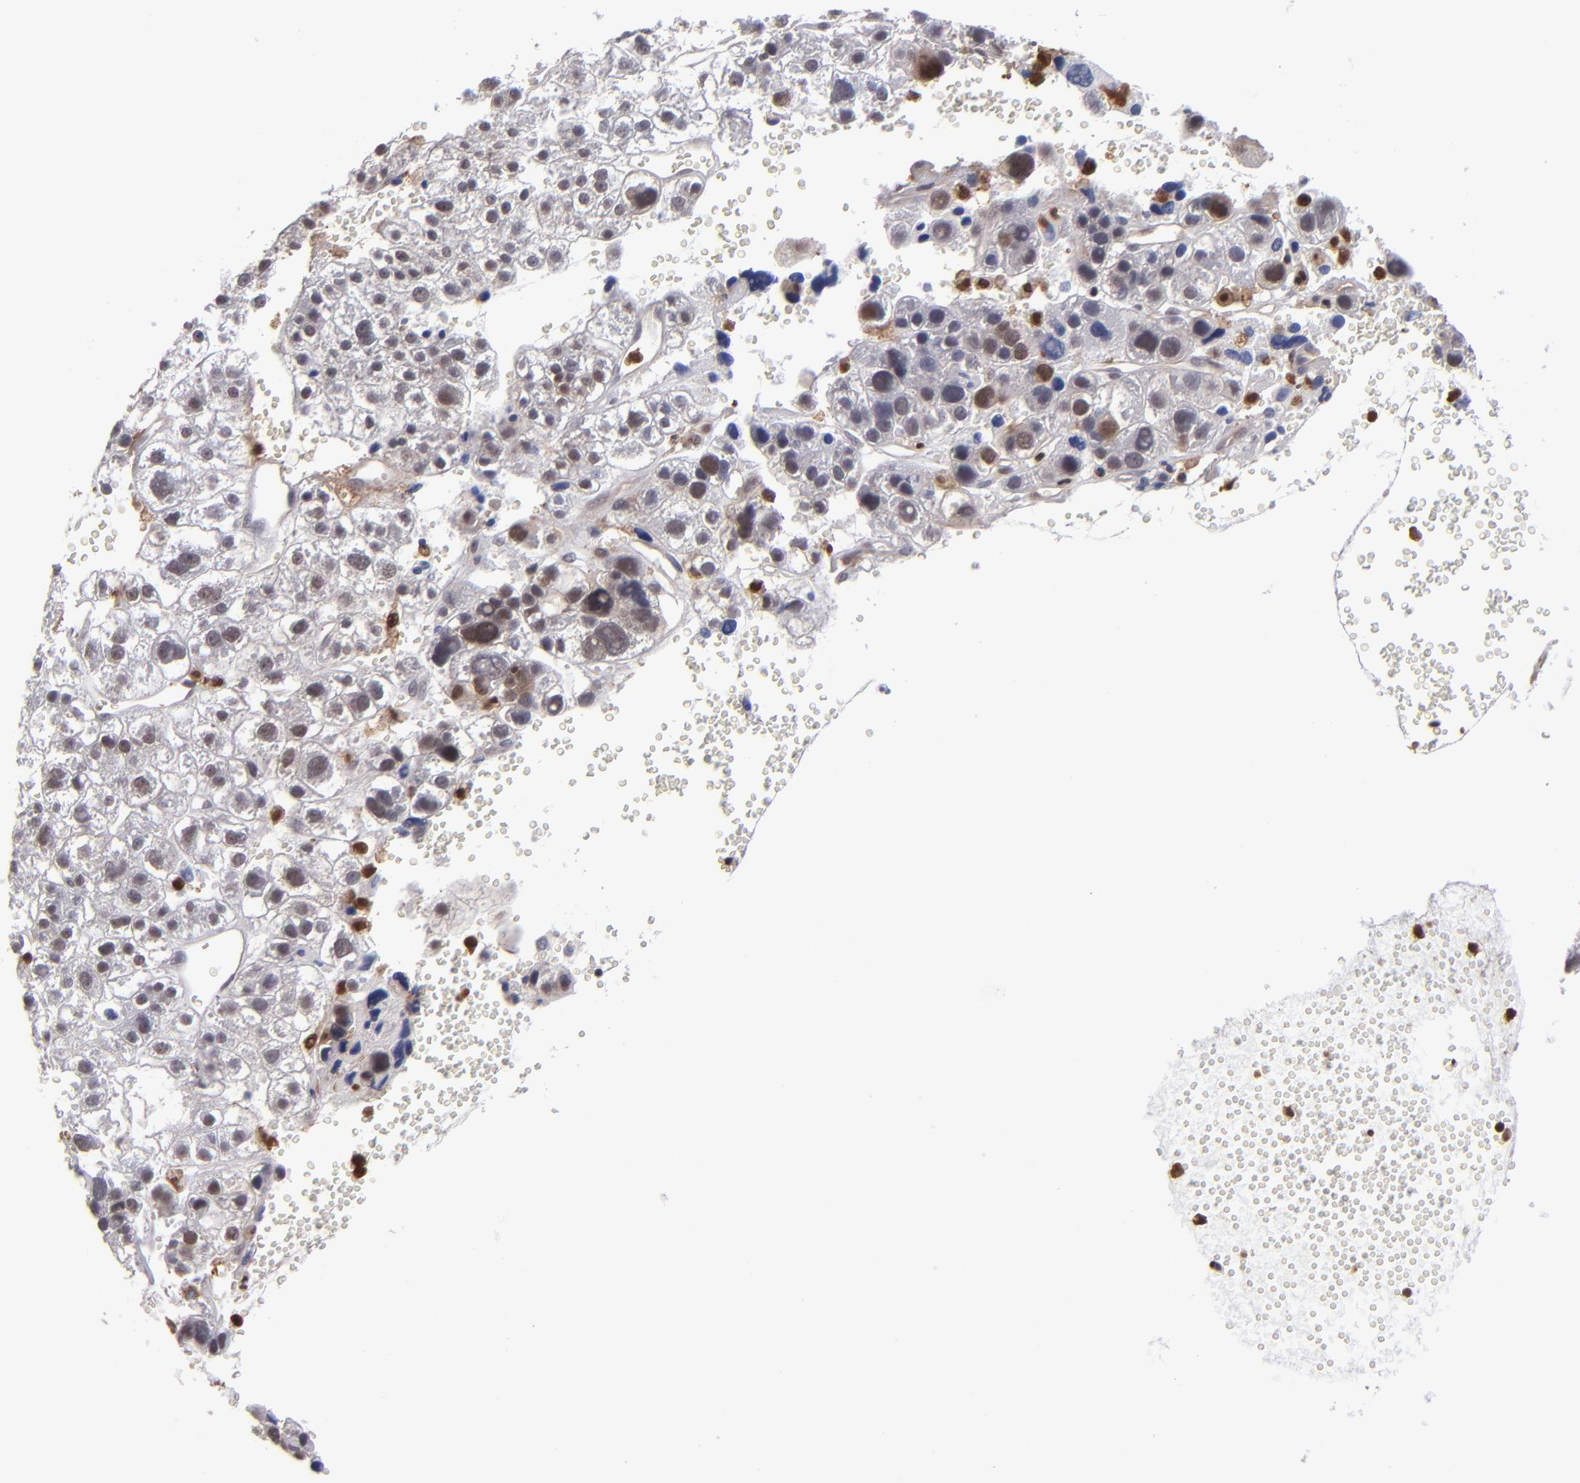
{"staining": {"intensity": "weak", "quantity": "25%-75%", "location": "cytoplasmic/membranous,nuclear"}, "tissue": "liver cancer", "cell_type": "Tumor cells", "image_type": "cancer", "snomed": [{"axis": "morphology", "description": "Carcinoma, Hepatocellular, NOS"}, {"axis": "topography", "description": "Liver"}], "caption": "Hepatocellular carcinoma (liver) stained with DAB immunohistochemistry (IHC) exhibits low levels of weak cytoplasmic/membranous and nuclear staining in about 25%-75% of tumor cells.", "gene": "GRB2", "patient": {"sex": "female", "age": 85}}